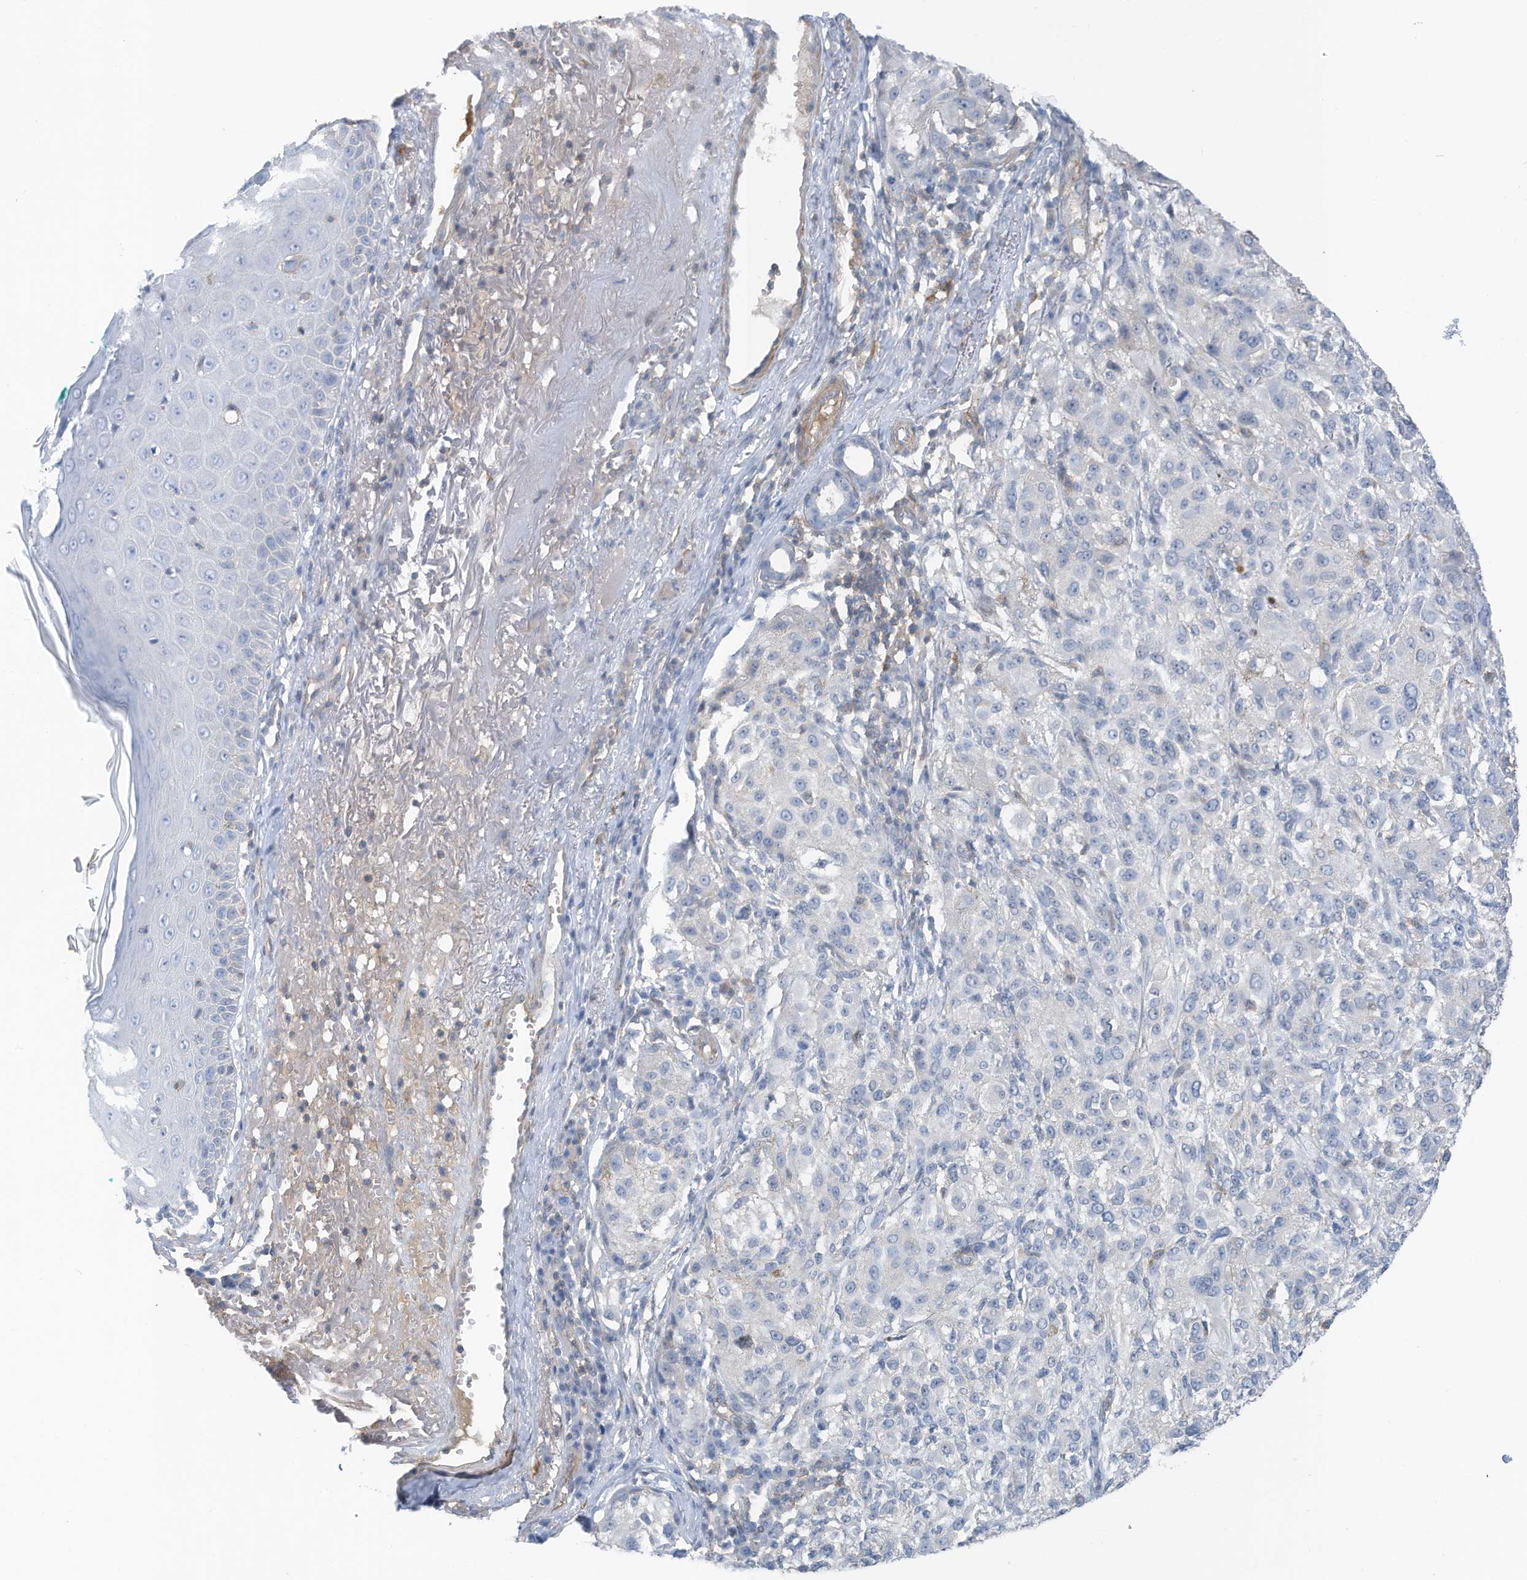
{"staining": {"intensity": "negative", "quantity": "none", "location": "none"}, "tissue": "melanoma", "cell_type": "Tumor cells", "image_type": "cancer", "snomed": [{"axis": "morphology", "description": "Necrosis, NOS"}, {"axis": "morphology", "description": "Malignant melanoma, NOS"}, {"axis": "topography", "description": "Skin"}], "caption": "Immunohistochemistry (IHC) micrograph of neoplastic tissue: malignant melanoma stained with DAB (3,3'-diaminobenzidine) demonstrates no significant protein staining in tumor cells. (Brightfield microscopy of DAB immunohistochemistry (IHC) at high magnification).", "gene": "ZNF846", "patient": {"sex": "female", "age": 87}}